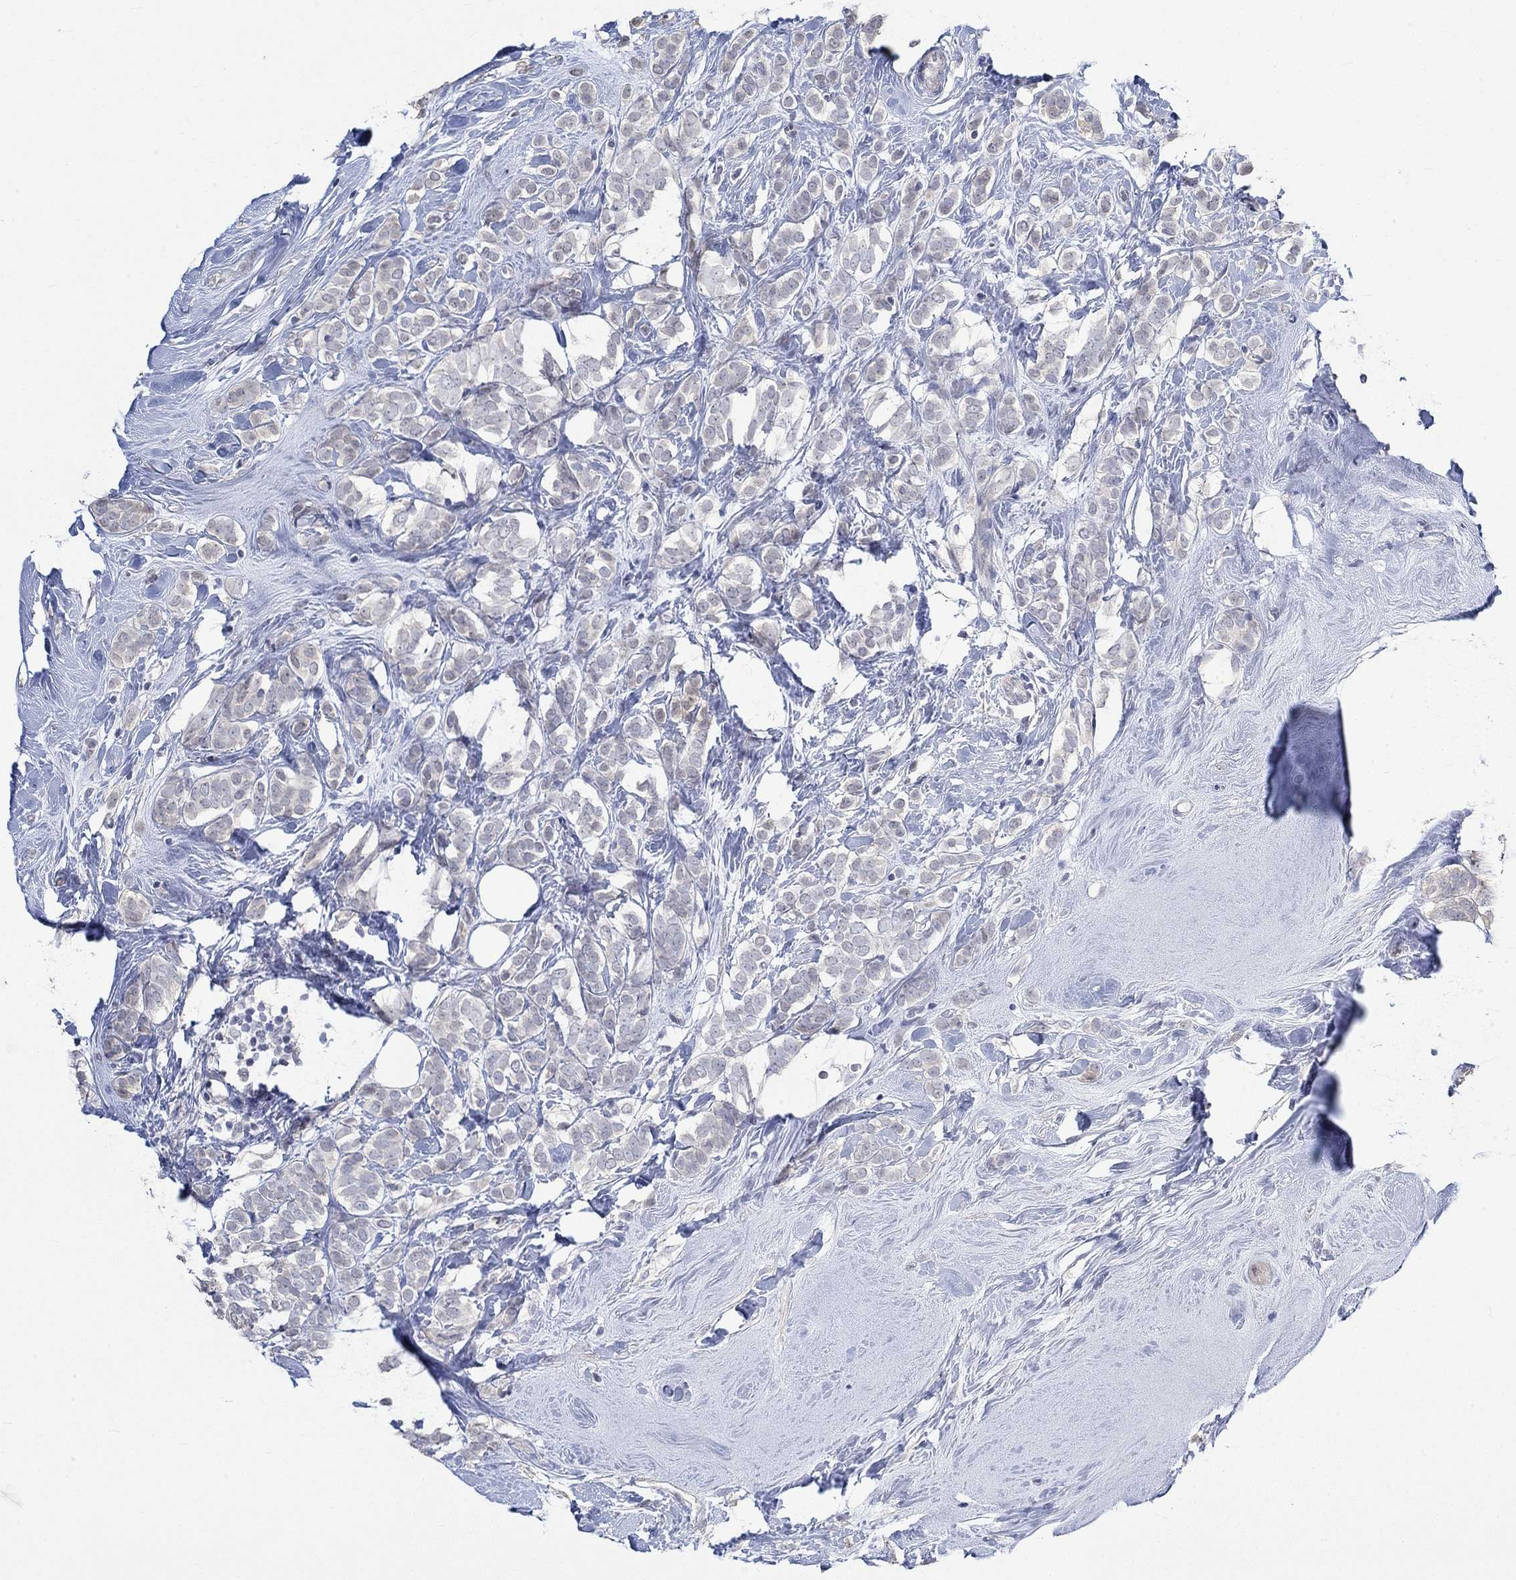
{"staining": {"intensity": "negative", "quantity": "none", "location": "none"}, "tissue": "breast cancer", "cell_type": "Tumor cells", "image_type": "cancer", "snomed": [{"axis": "morphology", "description": "Lobular carcinoma"}, {"axis": "topography", "description": "Breast"}], "caption": "Protein analysis of breast cancer exhibits no significant positivity in tumor cells.", "gene": "PNMA5", "patient": {"sex": "female", "age": 49}}